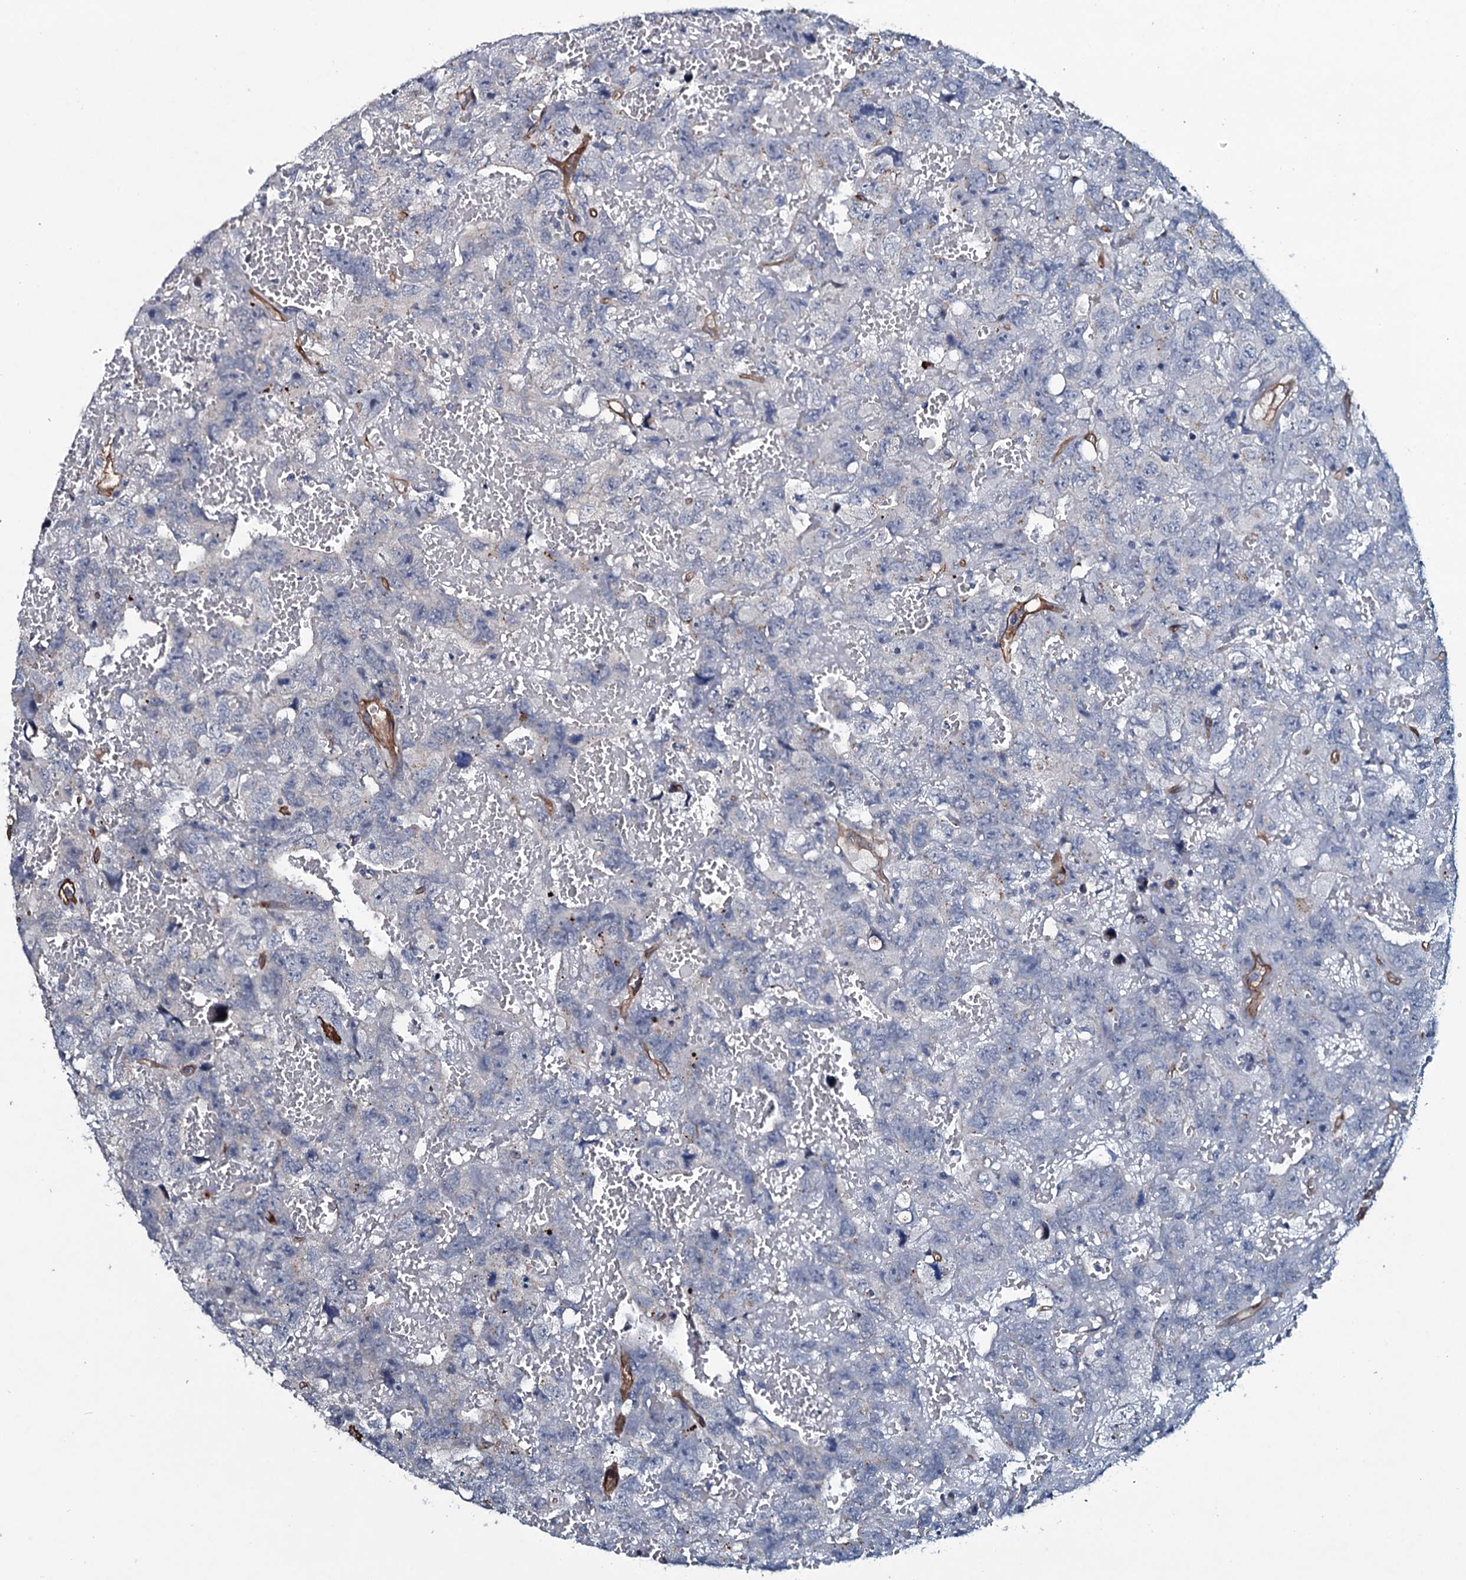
{"staining": {"intensity": "negative", "quantity": "none", "location": "none"}, "tissue": "testis cancer", "cell_type": "Tumor cells", "image_type": "cancer", "snomed": [{"axis": "morphology", "description": "Carcinoma, Embryonal, NOS"}, {"axis": "topography", "description": "Testis"}], "caption": "The image displays no significant staining in tumor cells of testis cancer.", "gene": "CLEC14A", "patient": {"sex": "male", "age": 45}}